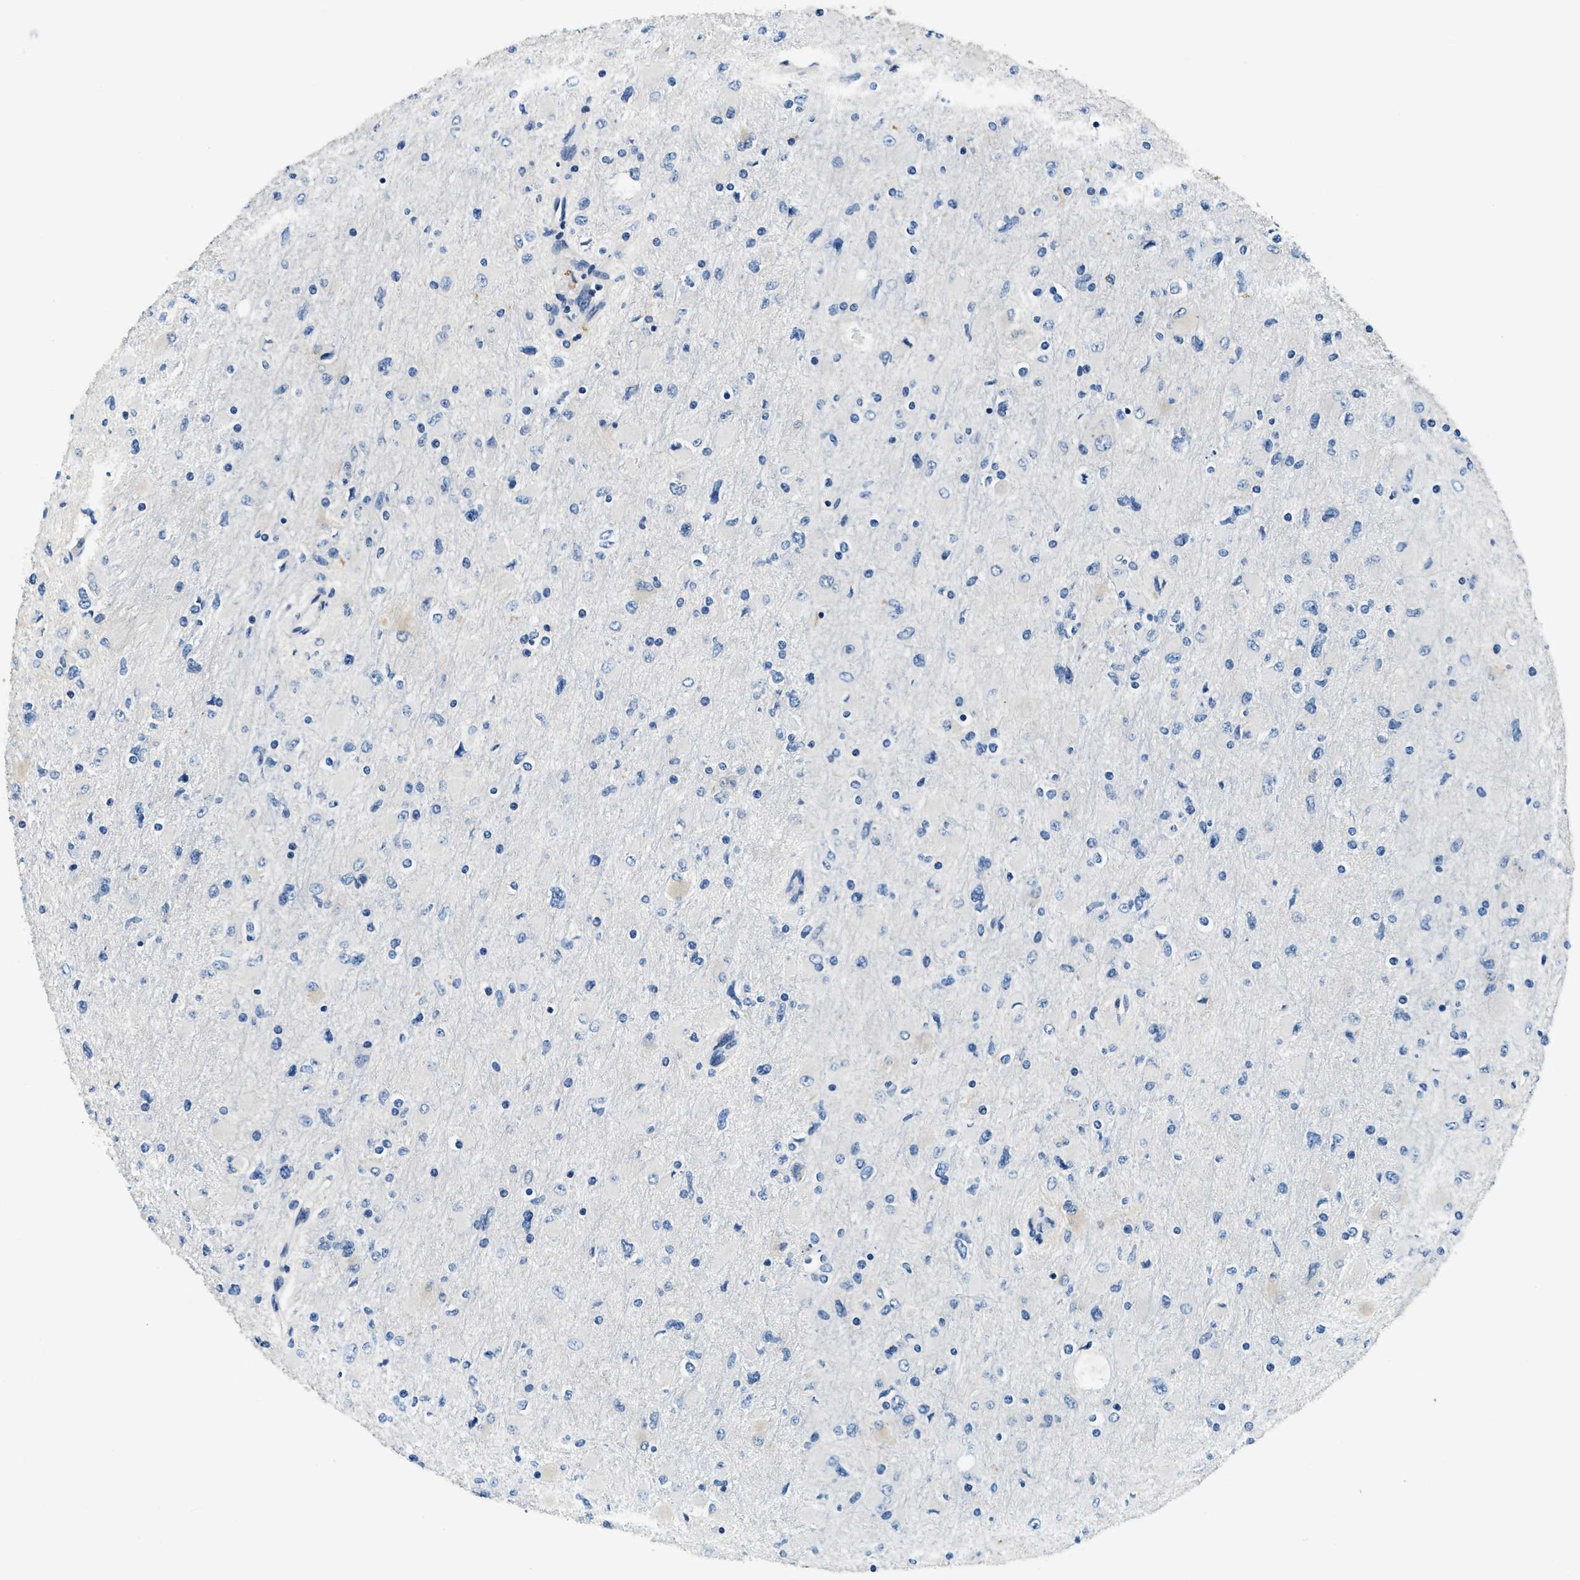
{"staining": {"intensity": "negative", "quantity": "none", "location": "none"}, "tissue": "glioma", "cell_type": "Tumor cells", "image_type": "cancer", "snomed": [{"axis": "morphology", "description": "Glioma, malignant, High grade"}, {"axis": "topography", "description": "Cerebral cortex"}], "caption": "A micrograph of malignant high-grade glioma stained for a protein displays no brown staining in tumor cells. (DAB (3,3'-diaminobenzidine) immunohistochemistry (IHC) visualized using brightfield microscopy, high magnification).", "gene": "TWF1", "patient": {"sex": "female", "age": 36}}